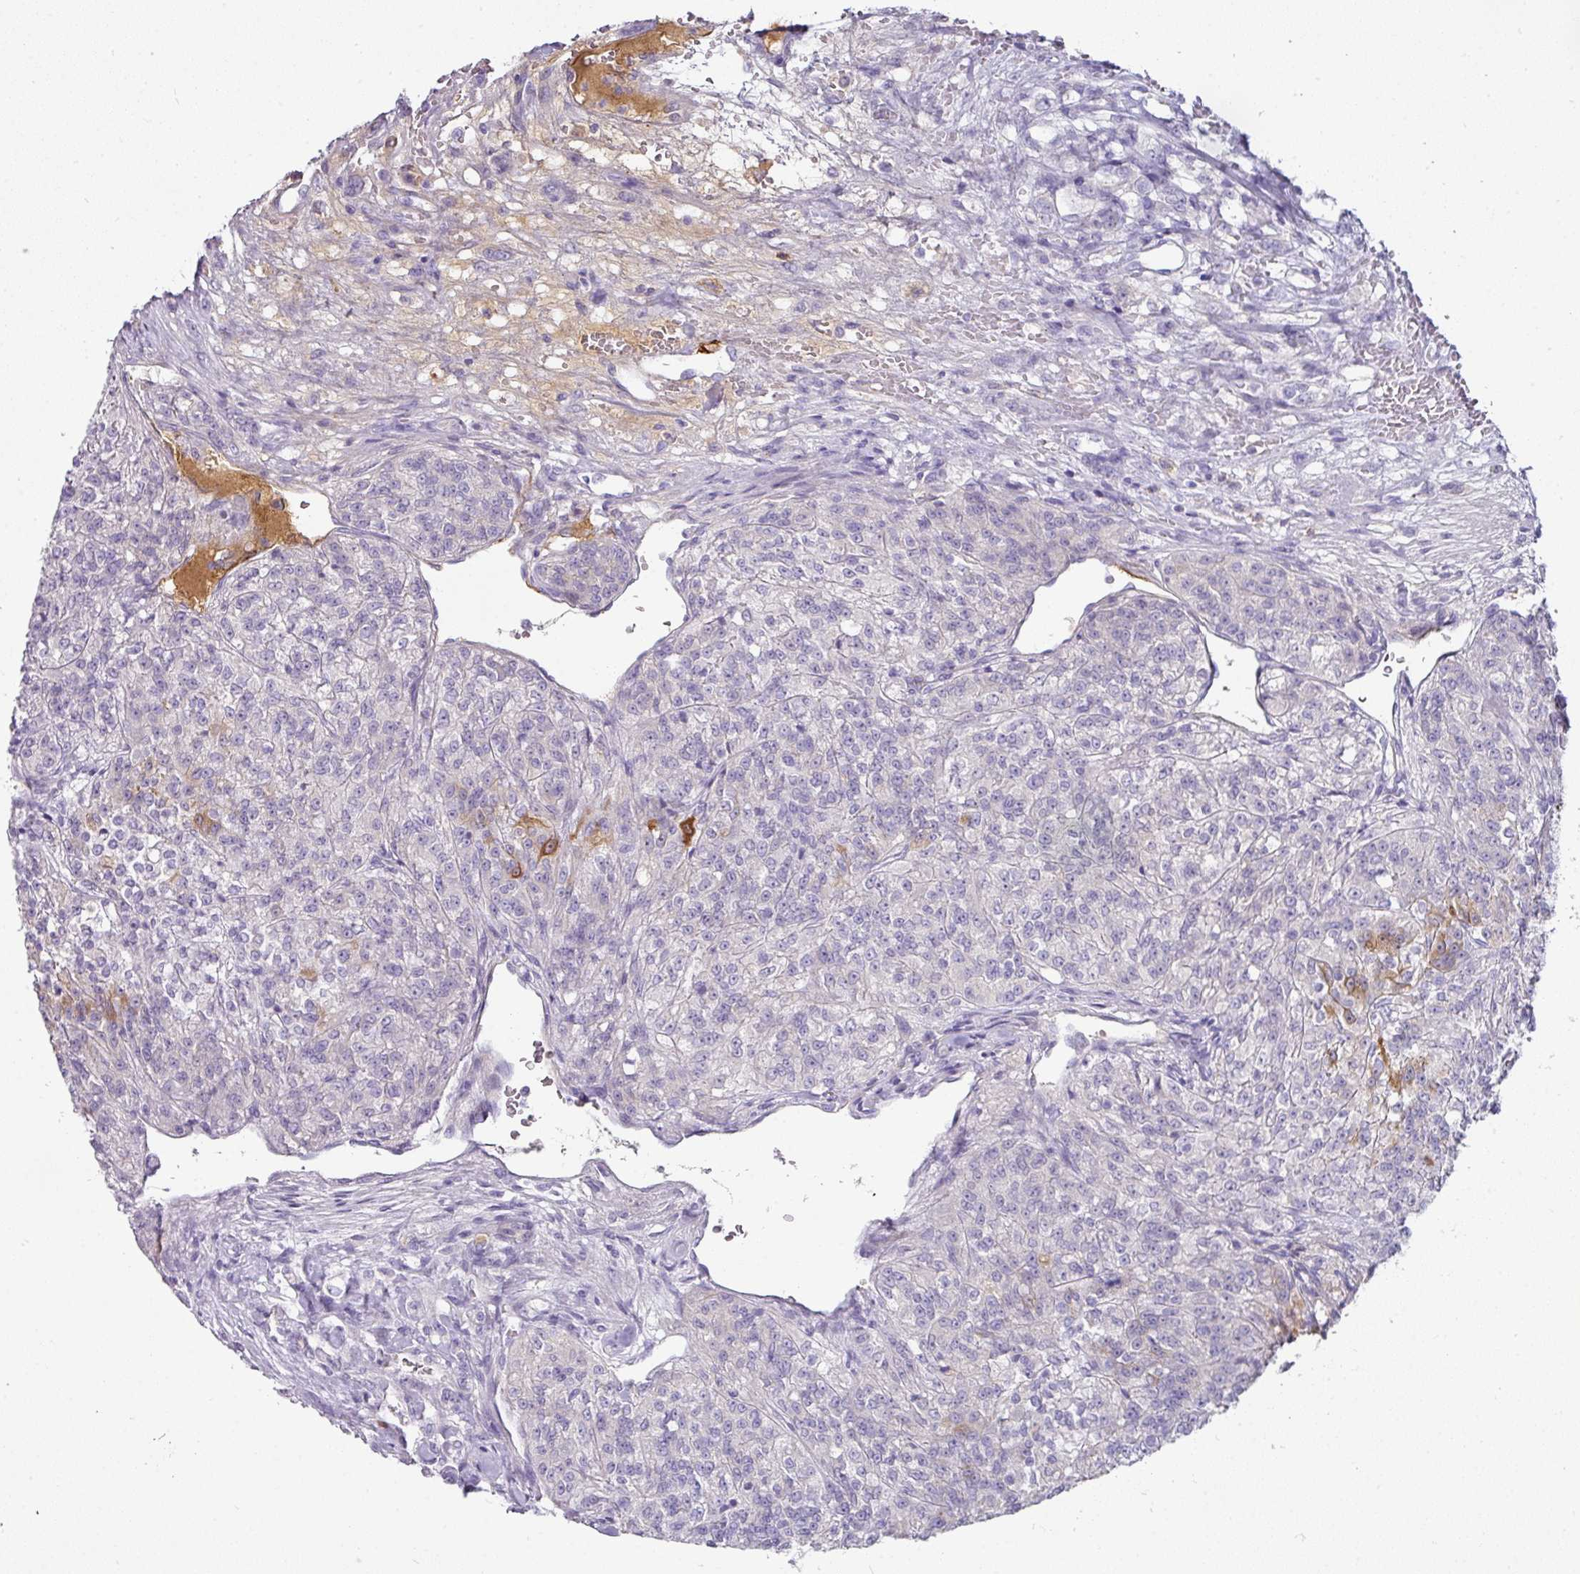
{"staining": {"intensity": "negative", "quantity": "none", "location": "none"}, "tissue": "renal cancer", "cell_type": "Tumor cells", "image_type": "cancer", "snomed": [{"axis": "morphology", "description": "Adenocarcinoma, NOS"}, {"axis": "topography", "description": "Kidney"}], "caption": "The histopathology image exhibits no staining of tumor cells in renal cancer (adenocarcinoma).", "gene": "FGF17", "patient": {"sex": "female", "age": 63}}